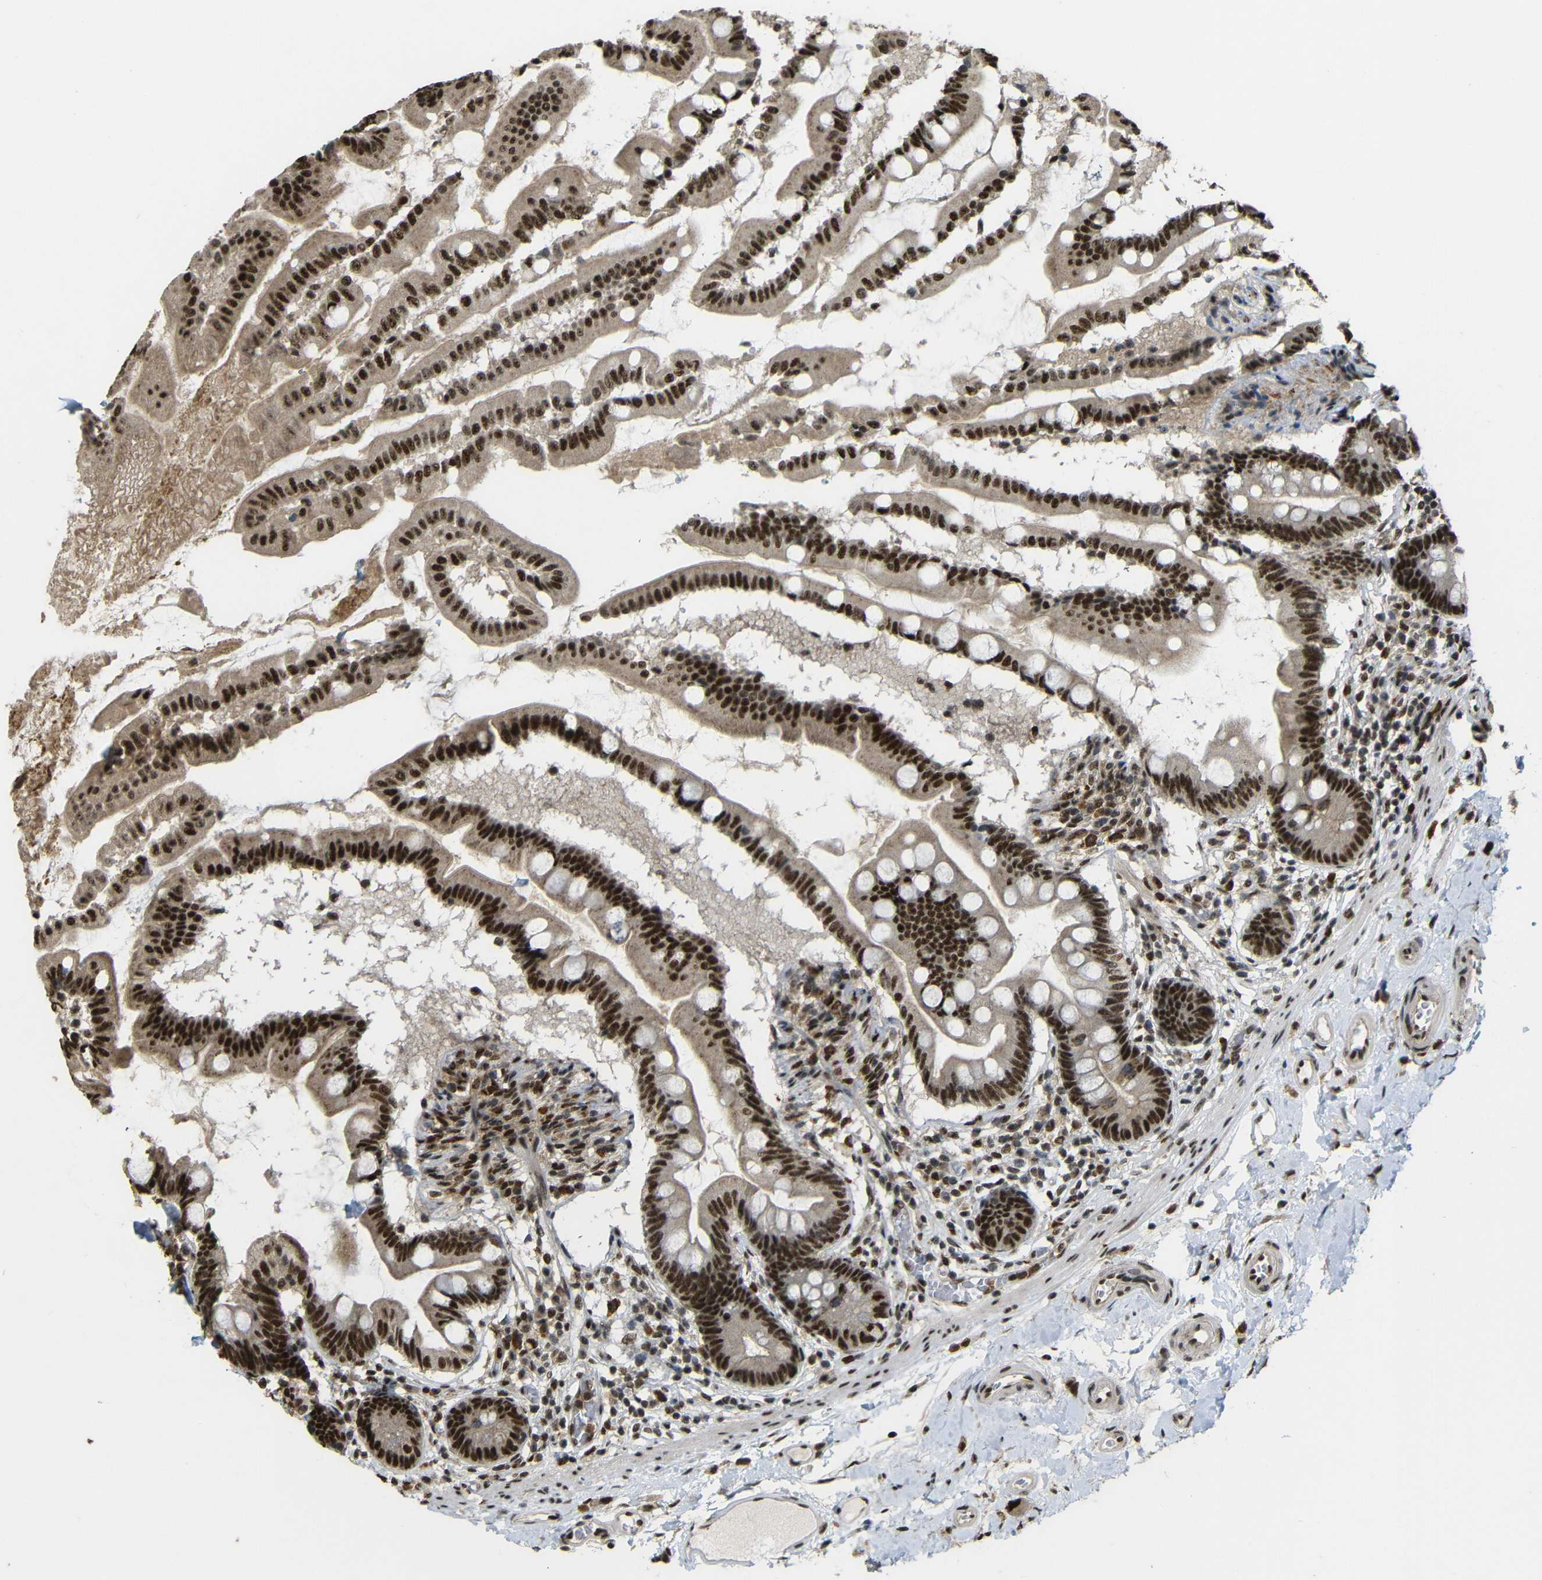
{"staining": {"intensity": "strong", "quantity": ">75%", "location": "cytoplasmic/membranous,nuclear"}, "tissue": "small intestine", "cell_type": "Glandular cells", "image_type": "normal", "snomed": [{"axis": "morphology", "description": "Normal tissue, NOS"}, {"axis": "topography", "description": "Small intestine"}], "caption": "Small intestine stained with DAB (3,3'-diaminobenzidine) immunohistochemistry shows high levels of strong cytoplasmic/membranous,nuclear staining in approximately >75% of glandular cells.", "gene": "TCF7L2", "patient": {"sex": "female", "age": 56}}